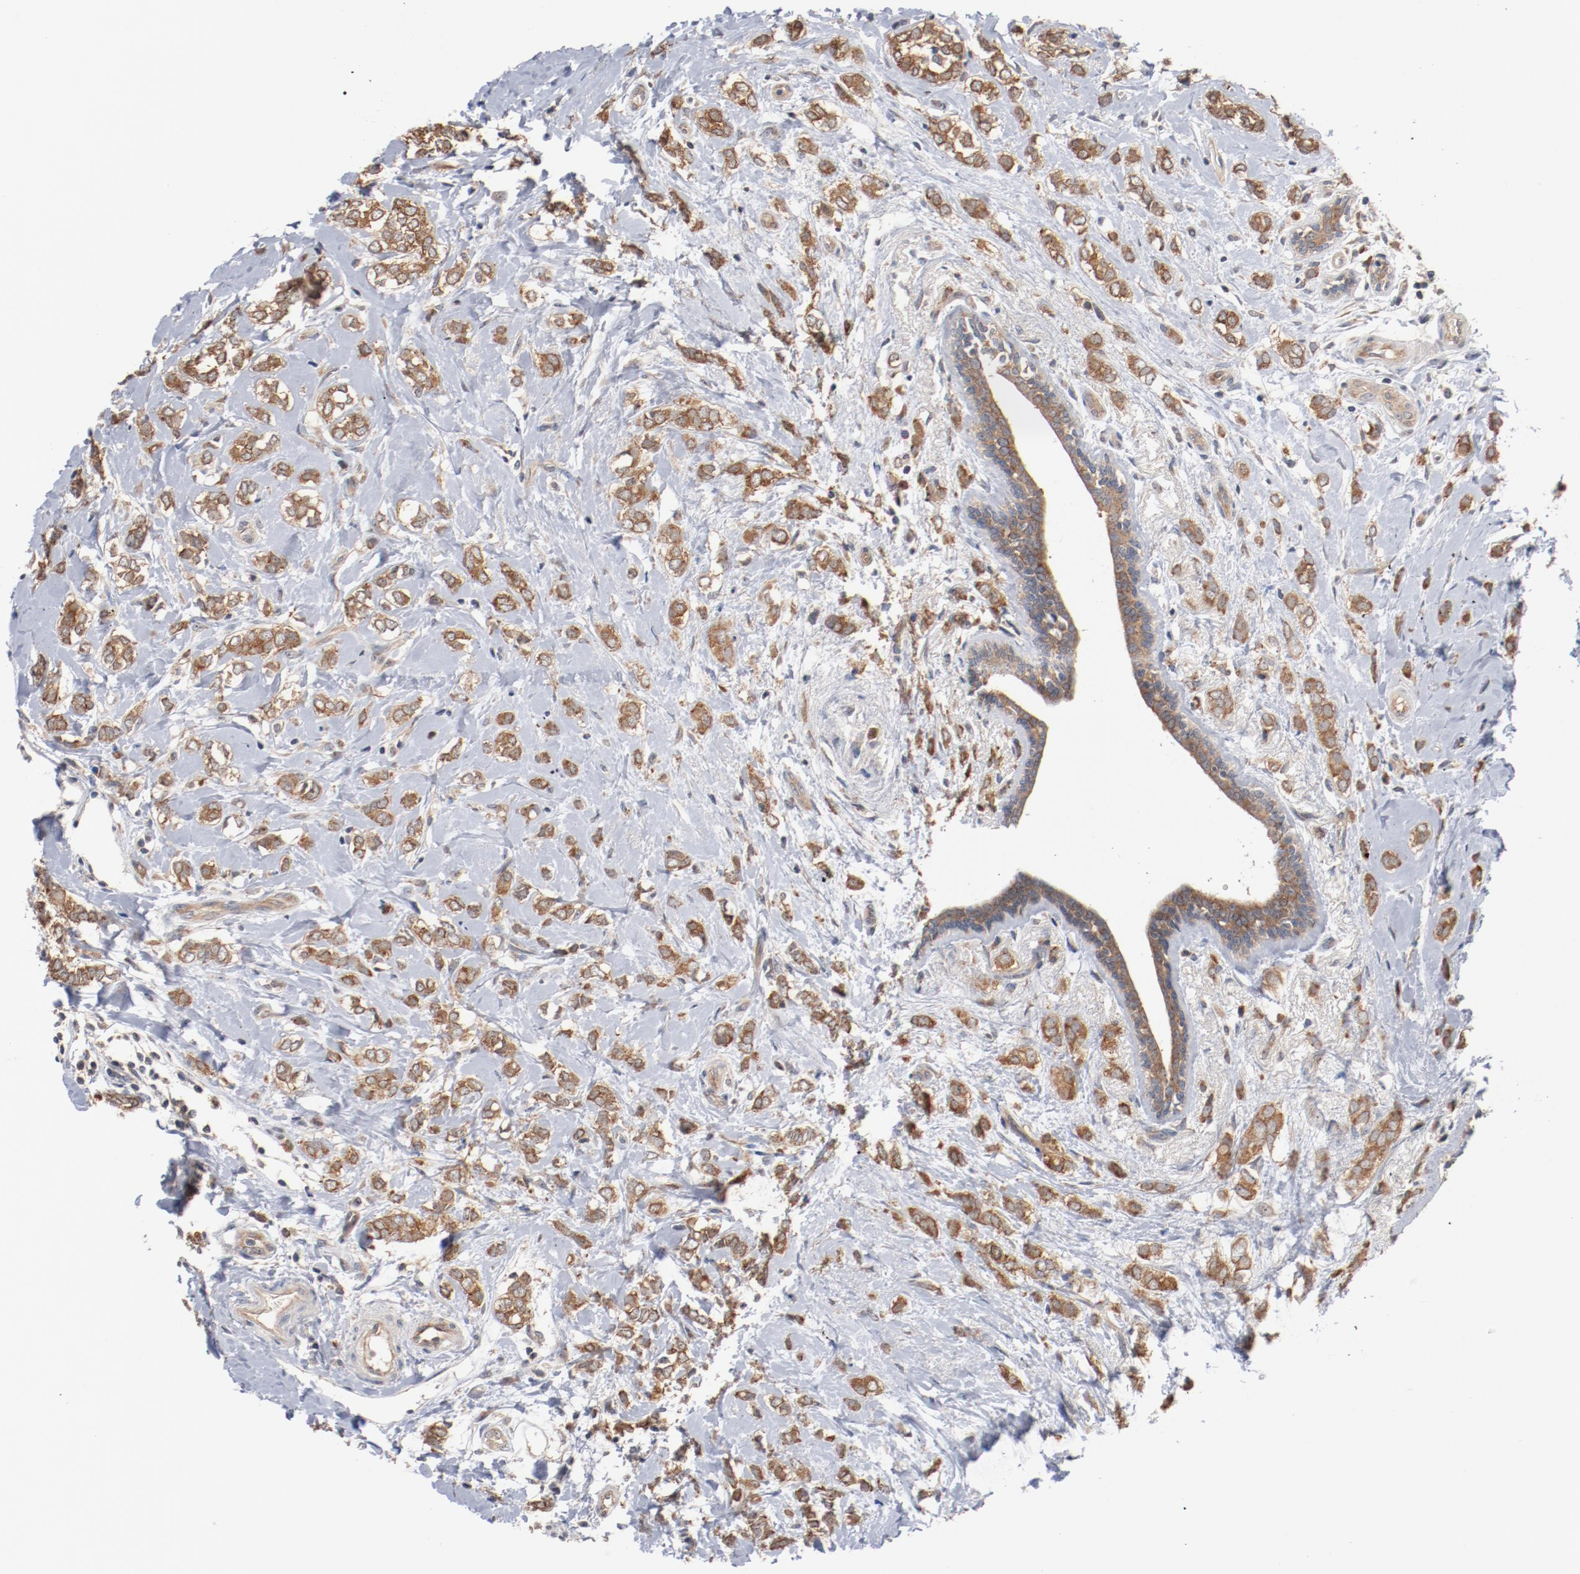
{"staining": {"intensity": "moderate", "quantity": ">75%", "location": "cytoplasmic/membranous"}, "tissue": "breast cancer", "cell_type": "Tumor cells", "image_type": "cancer", "snomed": [{"axis": "morphology", "description": "Normal tissue, NOS"}, {"axis": "morphology", "description": "Lobular carcinoma"}, {"axis": "topography", "description": "Breast"}], "caption": "The micrograph shows a brown stain indicating the presence of a protein in the cytoplasmic/membranous of tumor cells in breast cancer.", "gene": "RNASE11", "patient": {"sex": "female", "age": 47}}